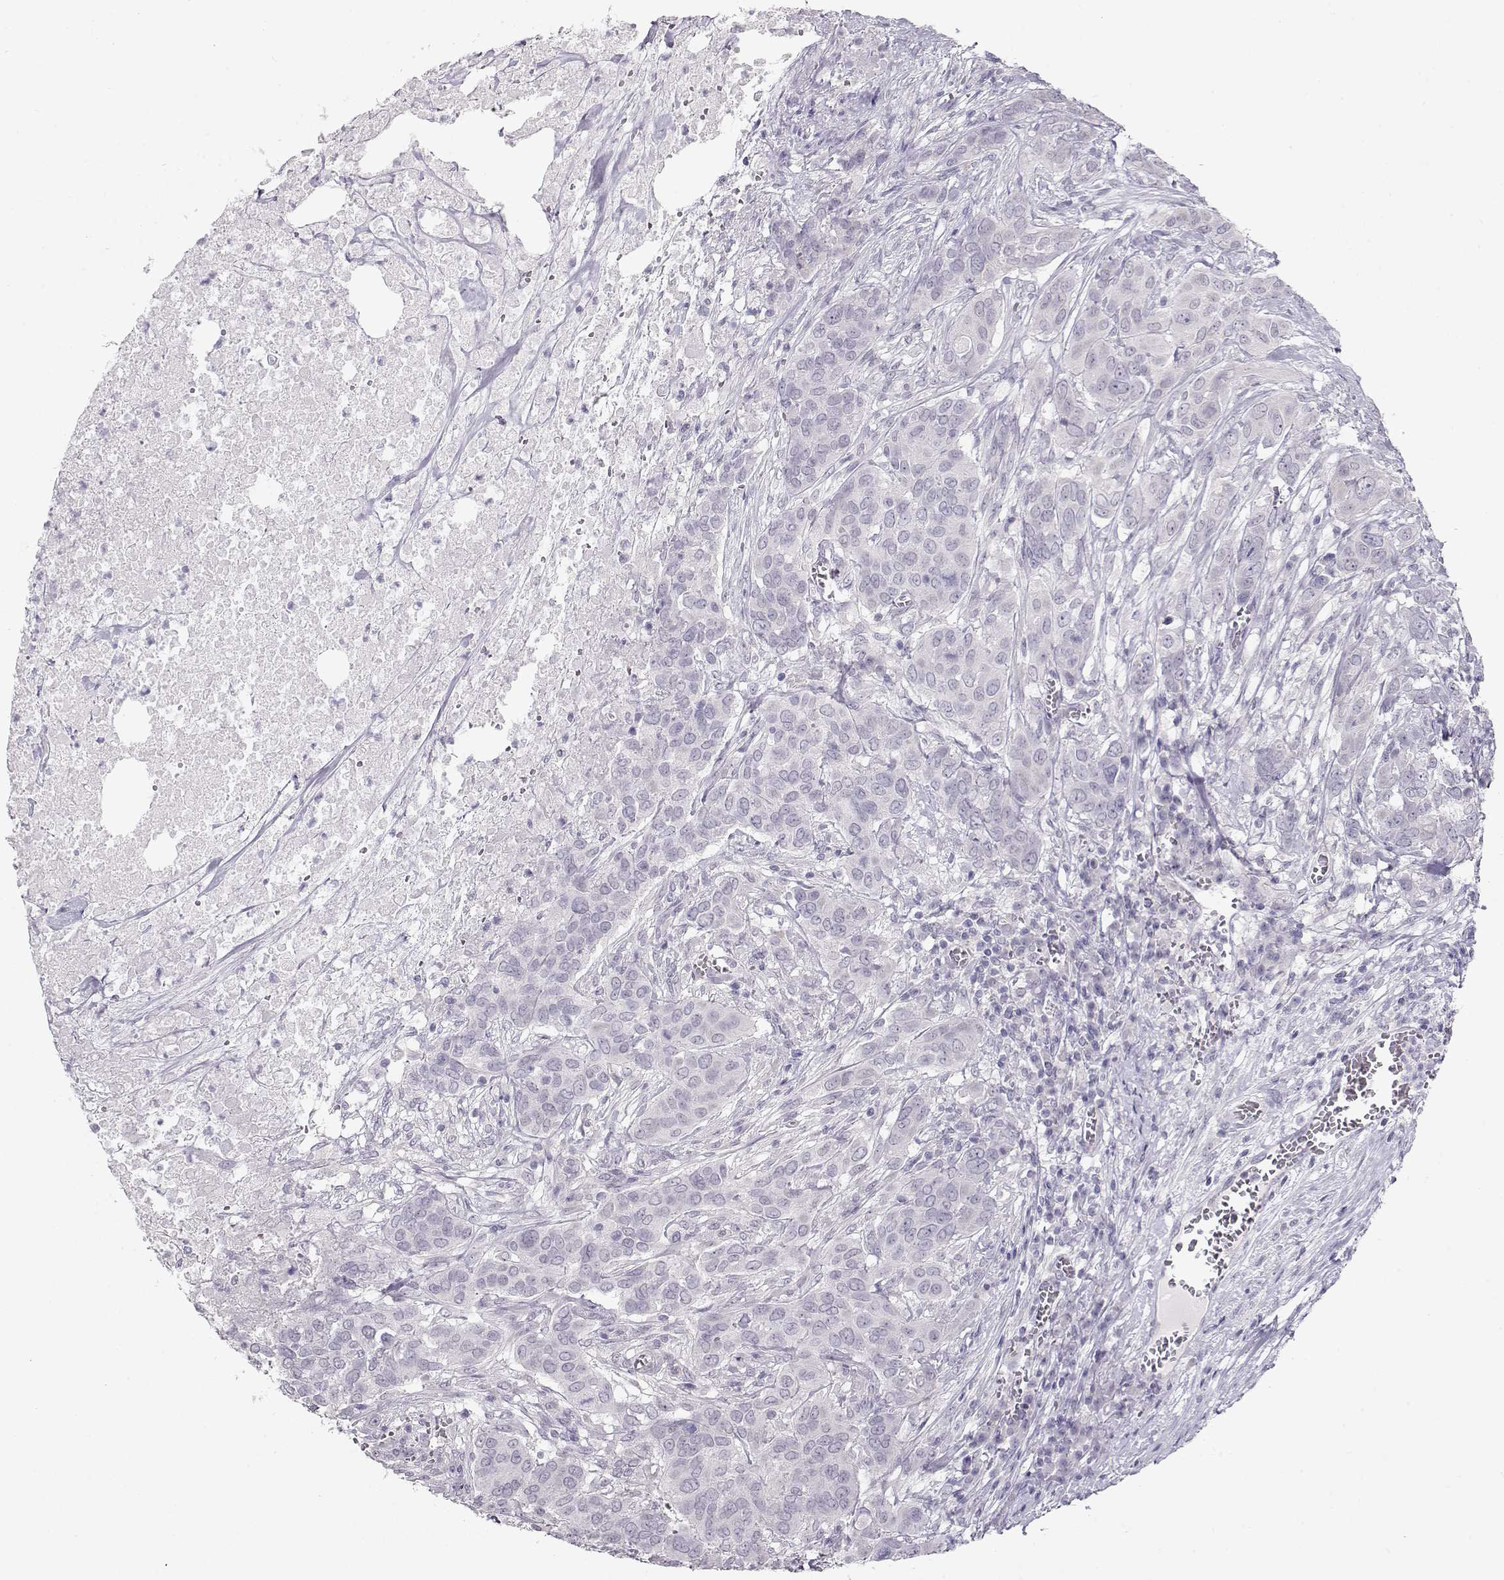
{"staining": {"intensity": "negative", "quantity": "none", "location": "none"}, "tissue": "urothelial cancer", "cell_type": "Tumor cells", "image_type": "cancer", "snomed": [{"axis": "morphology", "description": "Urothelial carcinoma, NOS"}, {"axis": "morphology", "description": "Urothelial carcinoma, High grade"}, {"axis": "topography", "description": "Urinary bladder"}], "caption": "This is an immunohistochemistry (IHC) photomicrograph of urothelial cancer. There is no staining in tumor cells.", "gene": "IMPG1", "patient": {"sex": "male", "age": 63}}